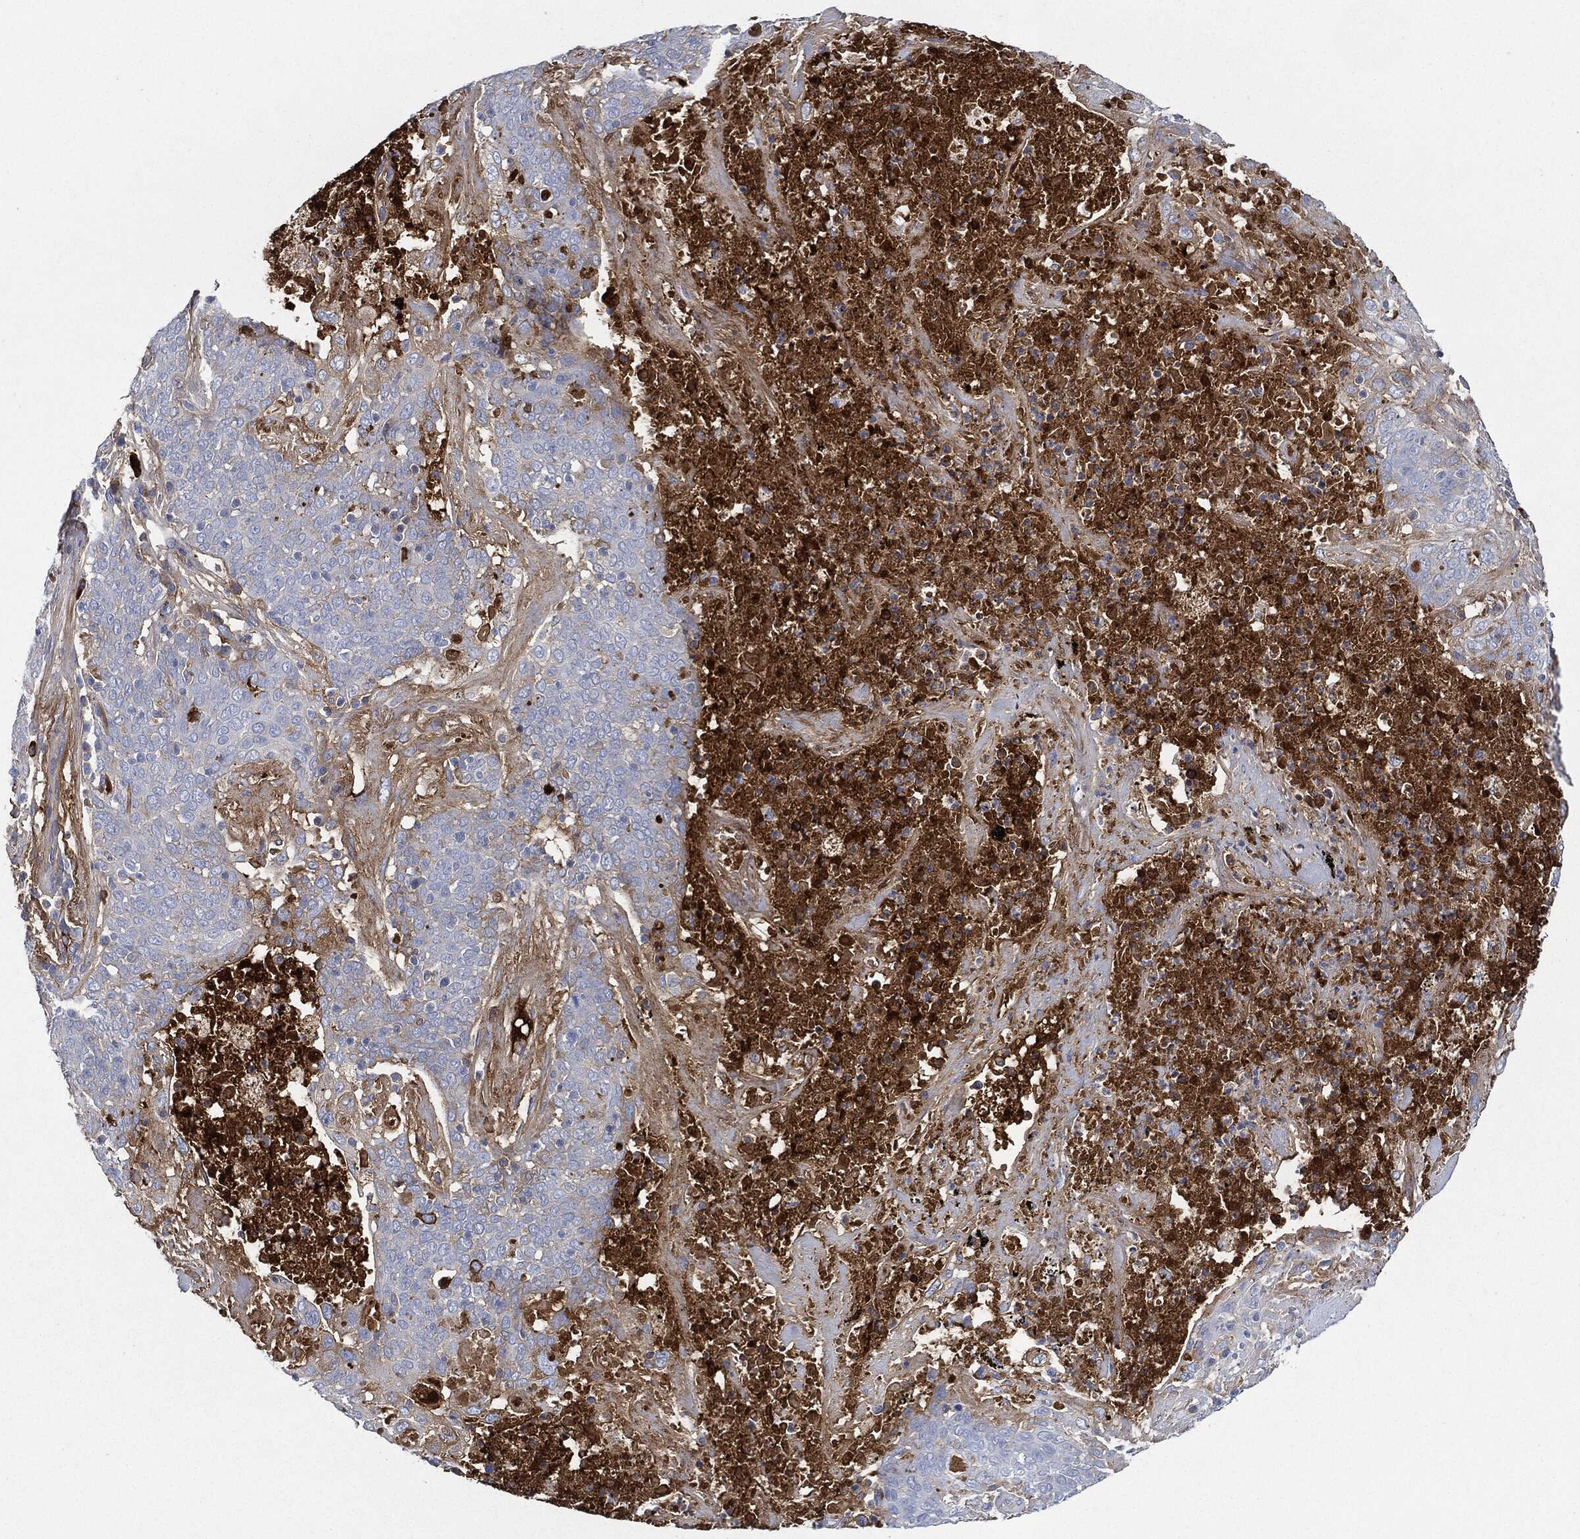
{"staining": {"intensity": "negative", "quantity": "none", "location": "none"}, "tissue": "lung cancer", "cell_type": "Tumor cells", "image_type": "cancer", "snomed": [{"axis": "morphology", "description": "Squamous cell carcinoma, NOS"}, {"axis": "topography", "description": "Lung"}], "caption": "The micrograph reveals no staining of tumor cells in squamous cell carcinoma (lung).", "gene": "IGLV6-57", "patient": {"sex": "male", "age": 82}}